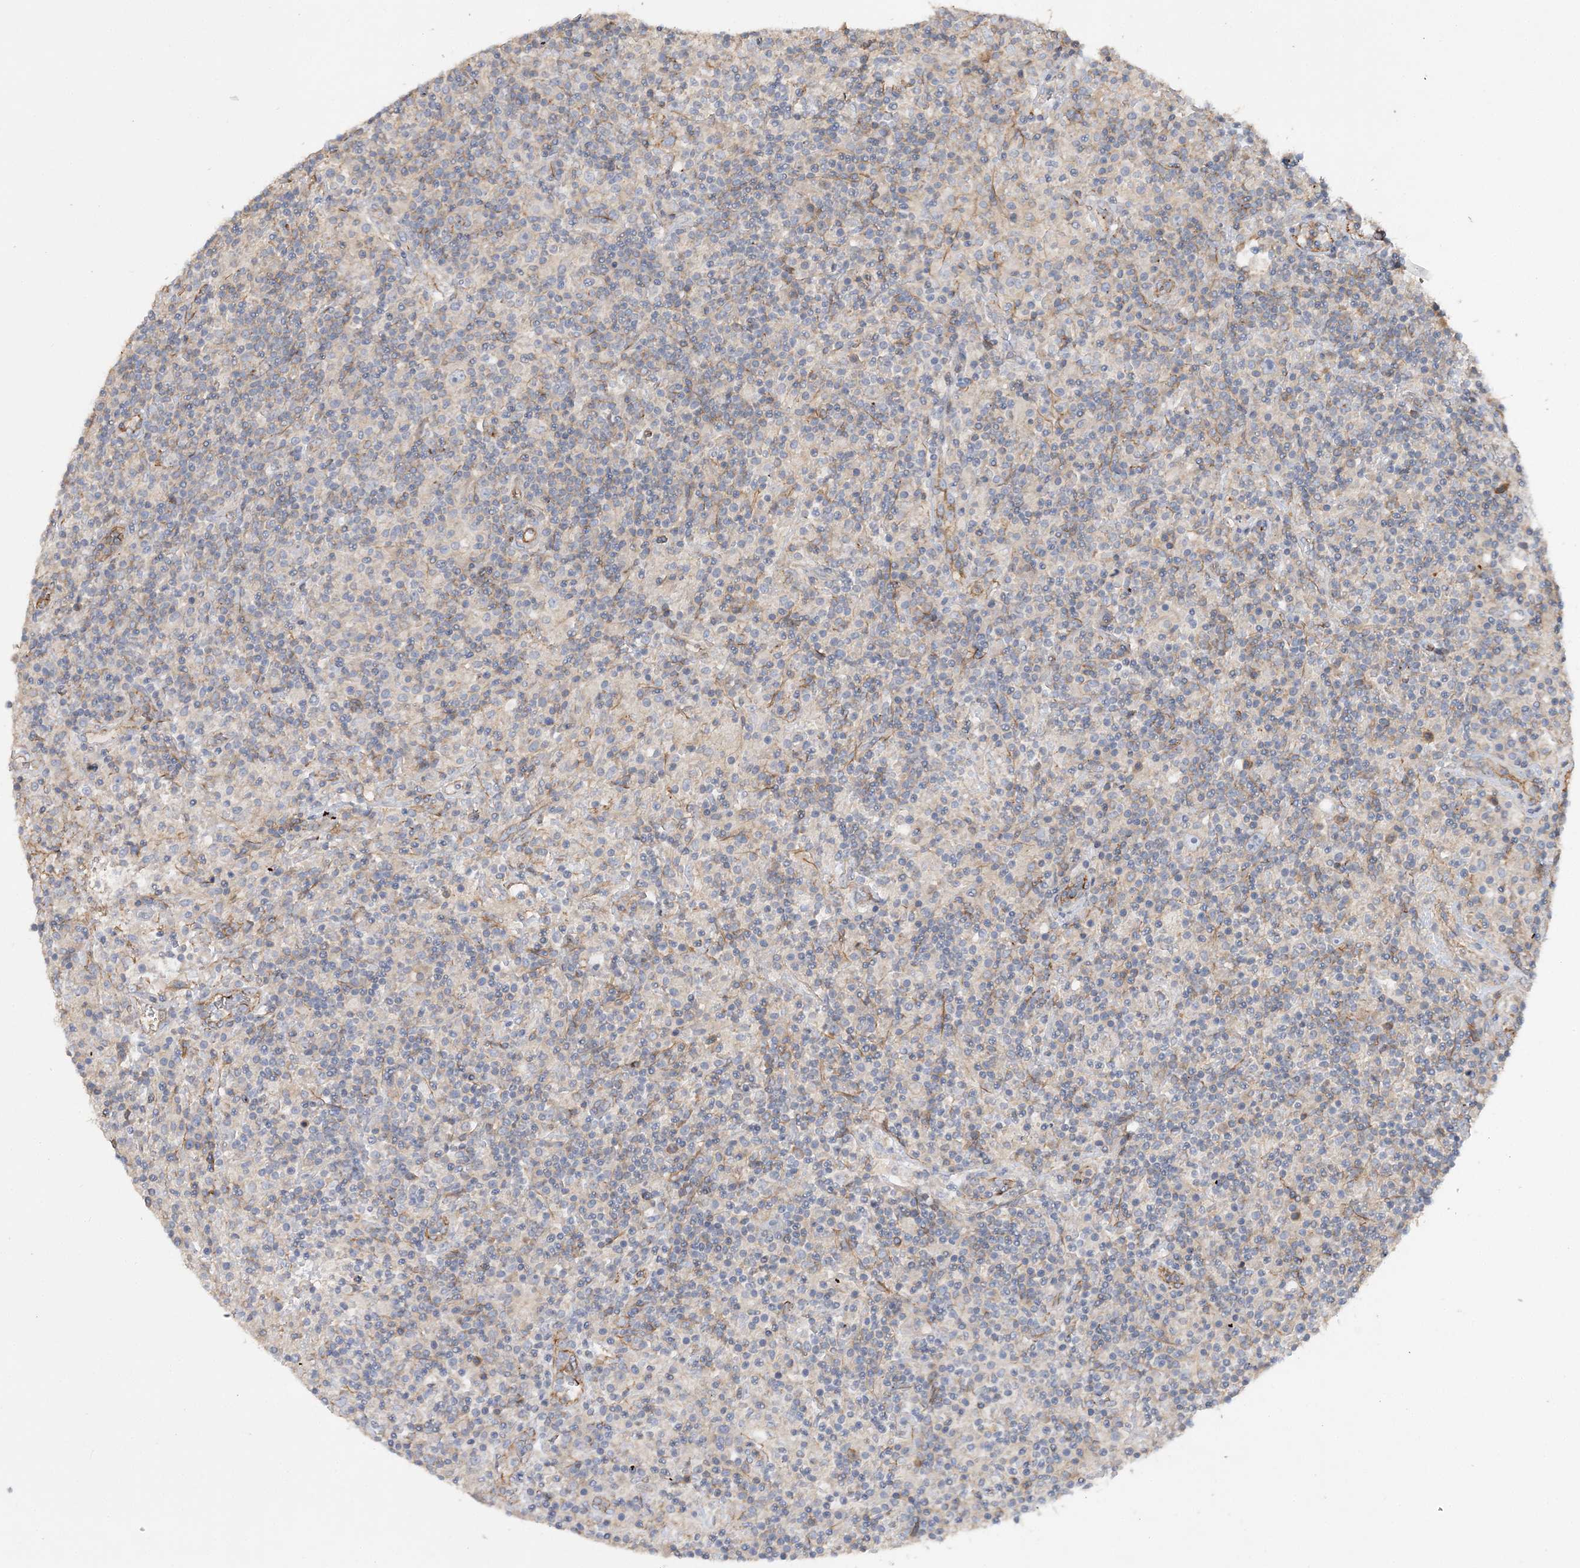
{"staining": {"intensity": "negative", "quantity": "none", "location": "none"}, "tissue": "lymphoma", "cell_type": "Tumor cells", "image_type": "cancer", "snomed": [{"axis": "morphology", "description": "Hodgkin's disease, NOS"}, {"axis": "topography", "description": "Lymph node"}], "caption": "The immunohistochemistry photomicrograph has no significant staining in tumor cells of Hodgkin's disease tissue.", "gene": "PIGC", "patient": {"sex": "male", "age": 70}}